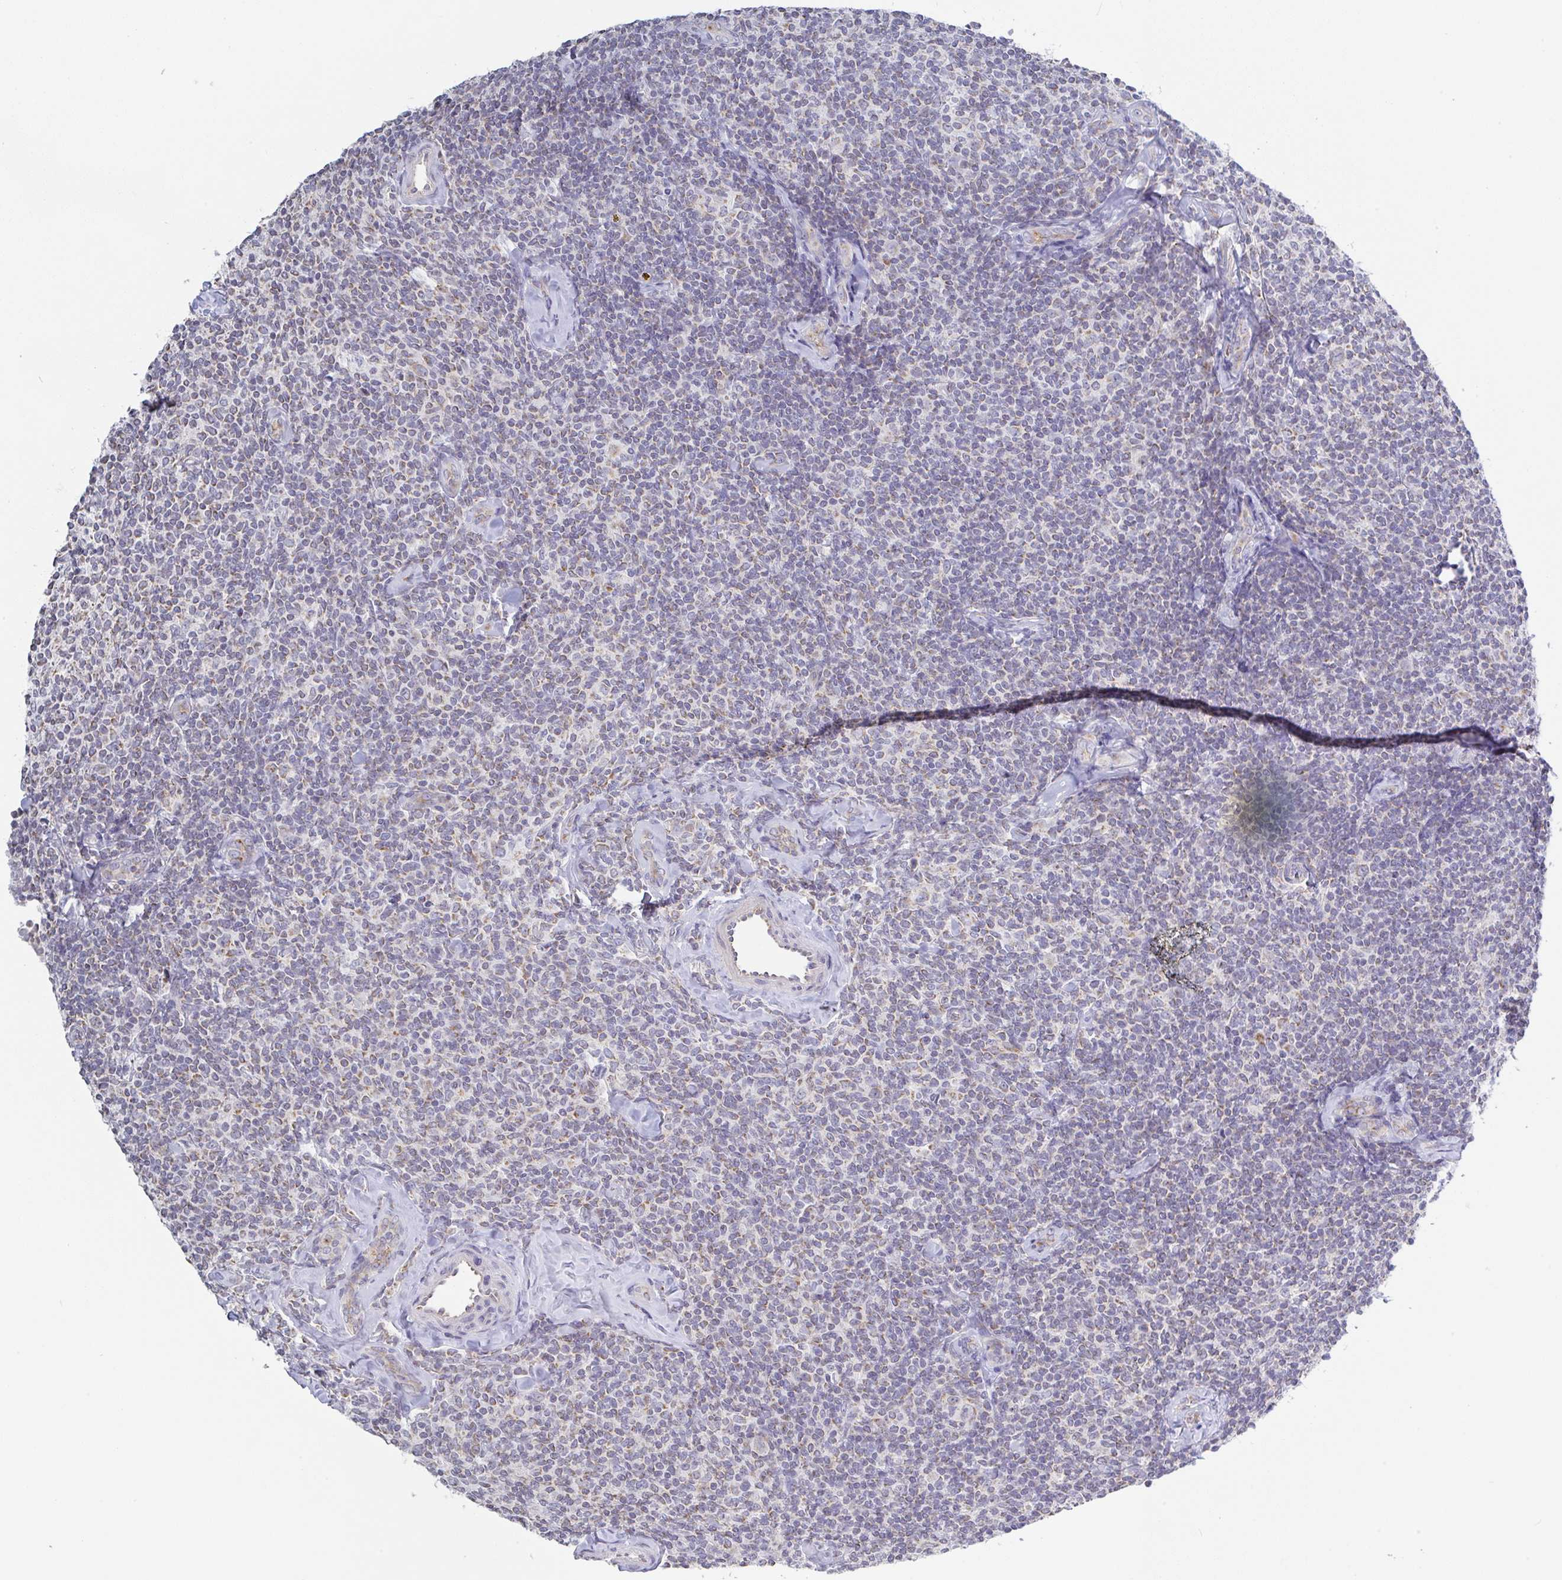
{"staining": {"intensity": "weak", "quantity": "<25%", "location": "cytoplasmic/membranous"}, "tissue": "lymphoma", "cell_type": "Tumor cells", "image_type": "cancer", "snomed": [{"axis": "morphology", "description": "Malignant lymphoma, non-Hodgkin's type, Low grade"}, {"axis": "topography", "description": "Lymph node"}], "caption": "Tumor cells show no significant protein staining in low-grade malignant lymphoma, non-Hodgkin's type. The staining is performed using DAB brown chromogen with nuclei counter-stained in using hematoxylin.", "gene": "PLCD4", "patient": {"sex": "female", "age": 56}}